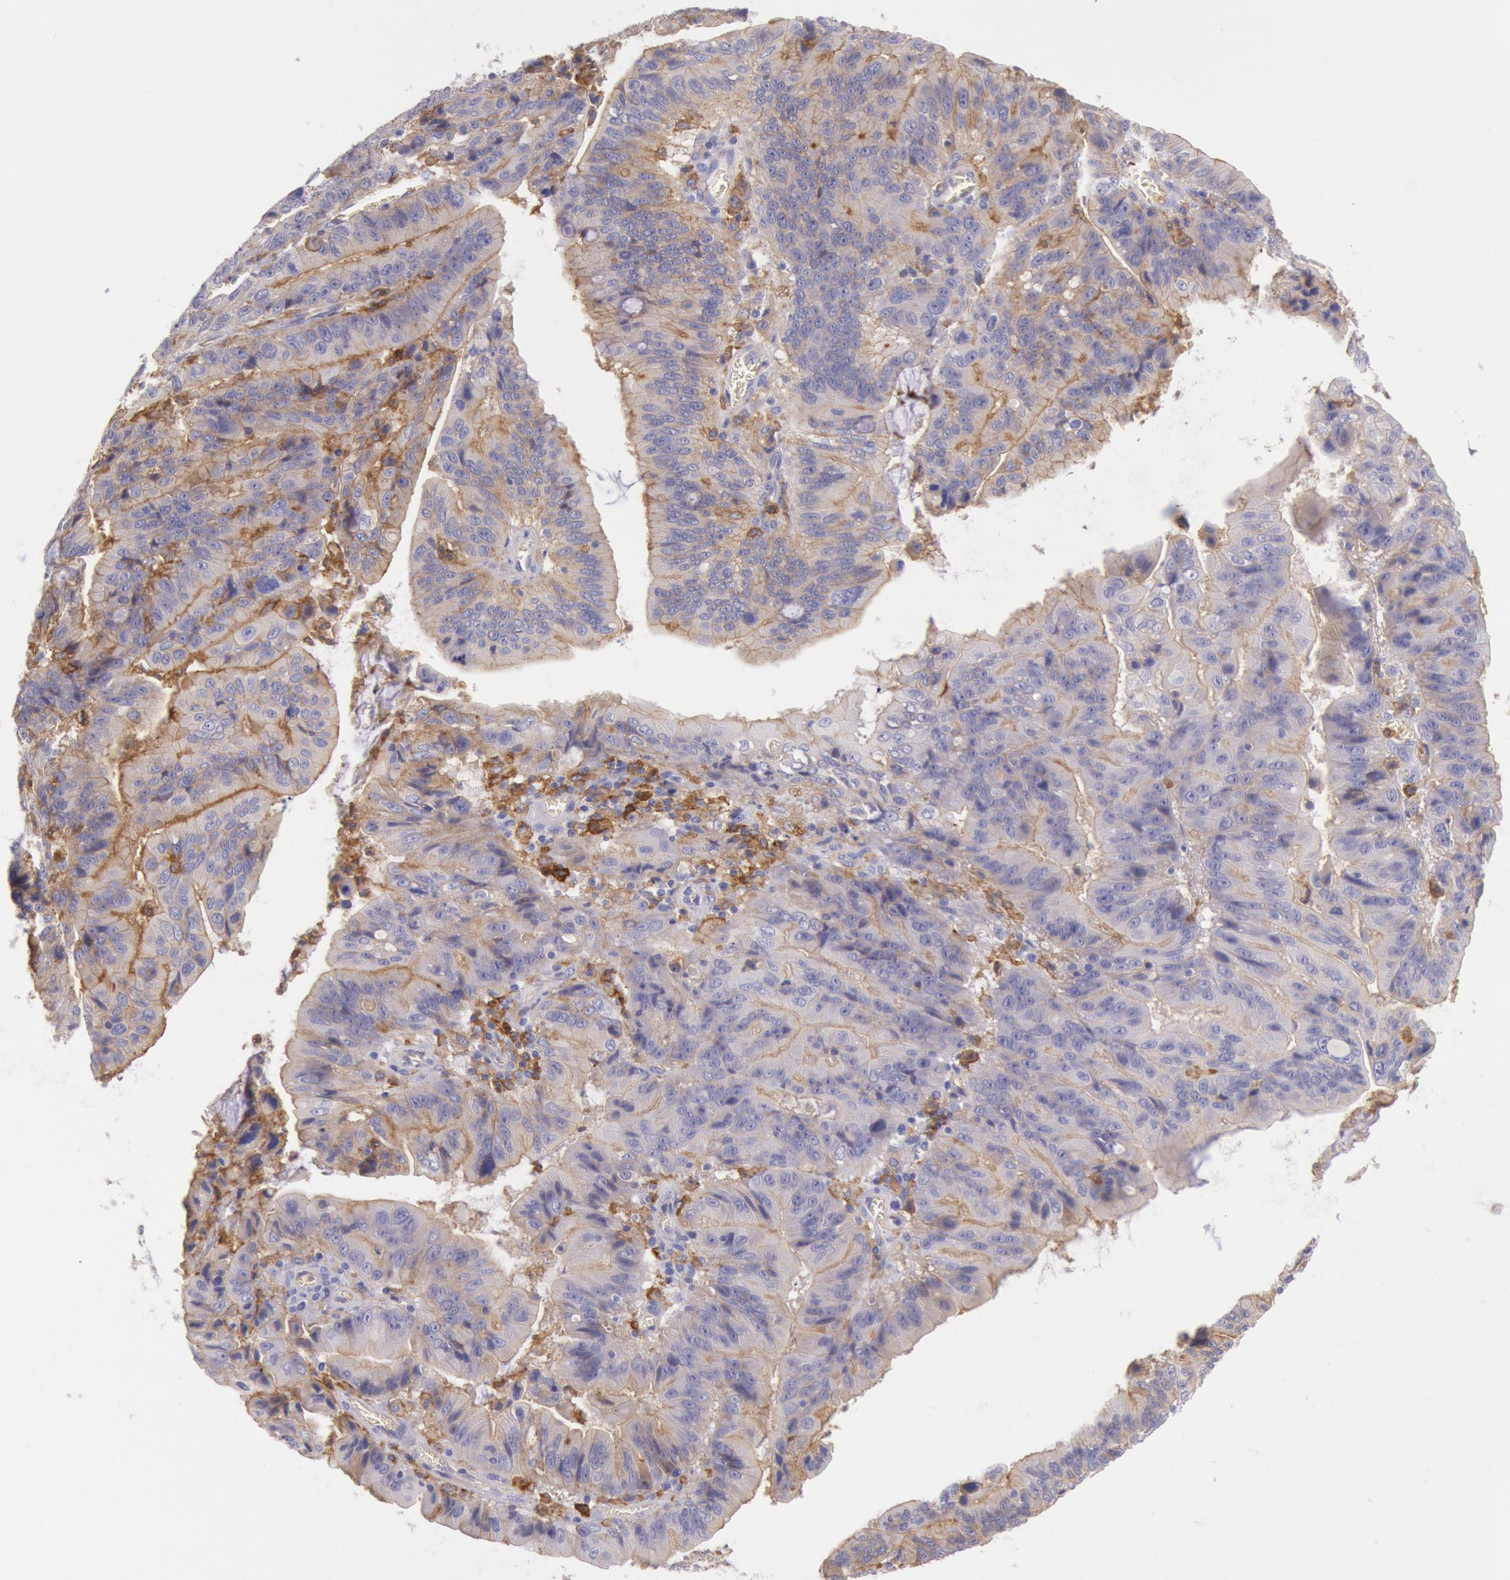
{"staining": {"intensity": "weak", "quantity": ">75%", "location": "cytoplasmic/membranous"}, "tissue": "stomach cancer", "cell_type": "Tumor cells", "image_type": "cancer", "snomed": [{"axis": "morphology", "description": "Adenocarcinoma, NOS"}, {"axis": "topography", "description": "Stomach, upper"}], "caption": "Weak cytoplasmic/membranous protein expression is identified in about >75% of tumor cells in stomach cancer.", "gene": "LYN", "patient": {"sex": "male", "age": 63}}